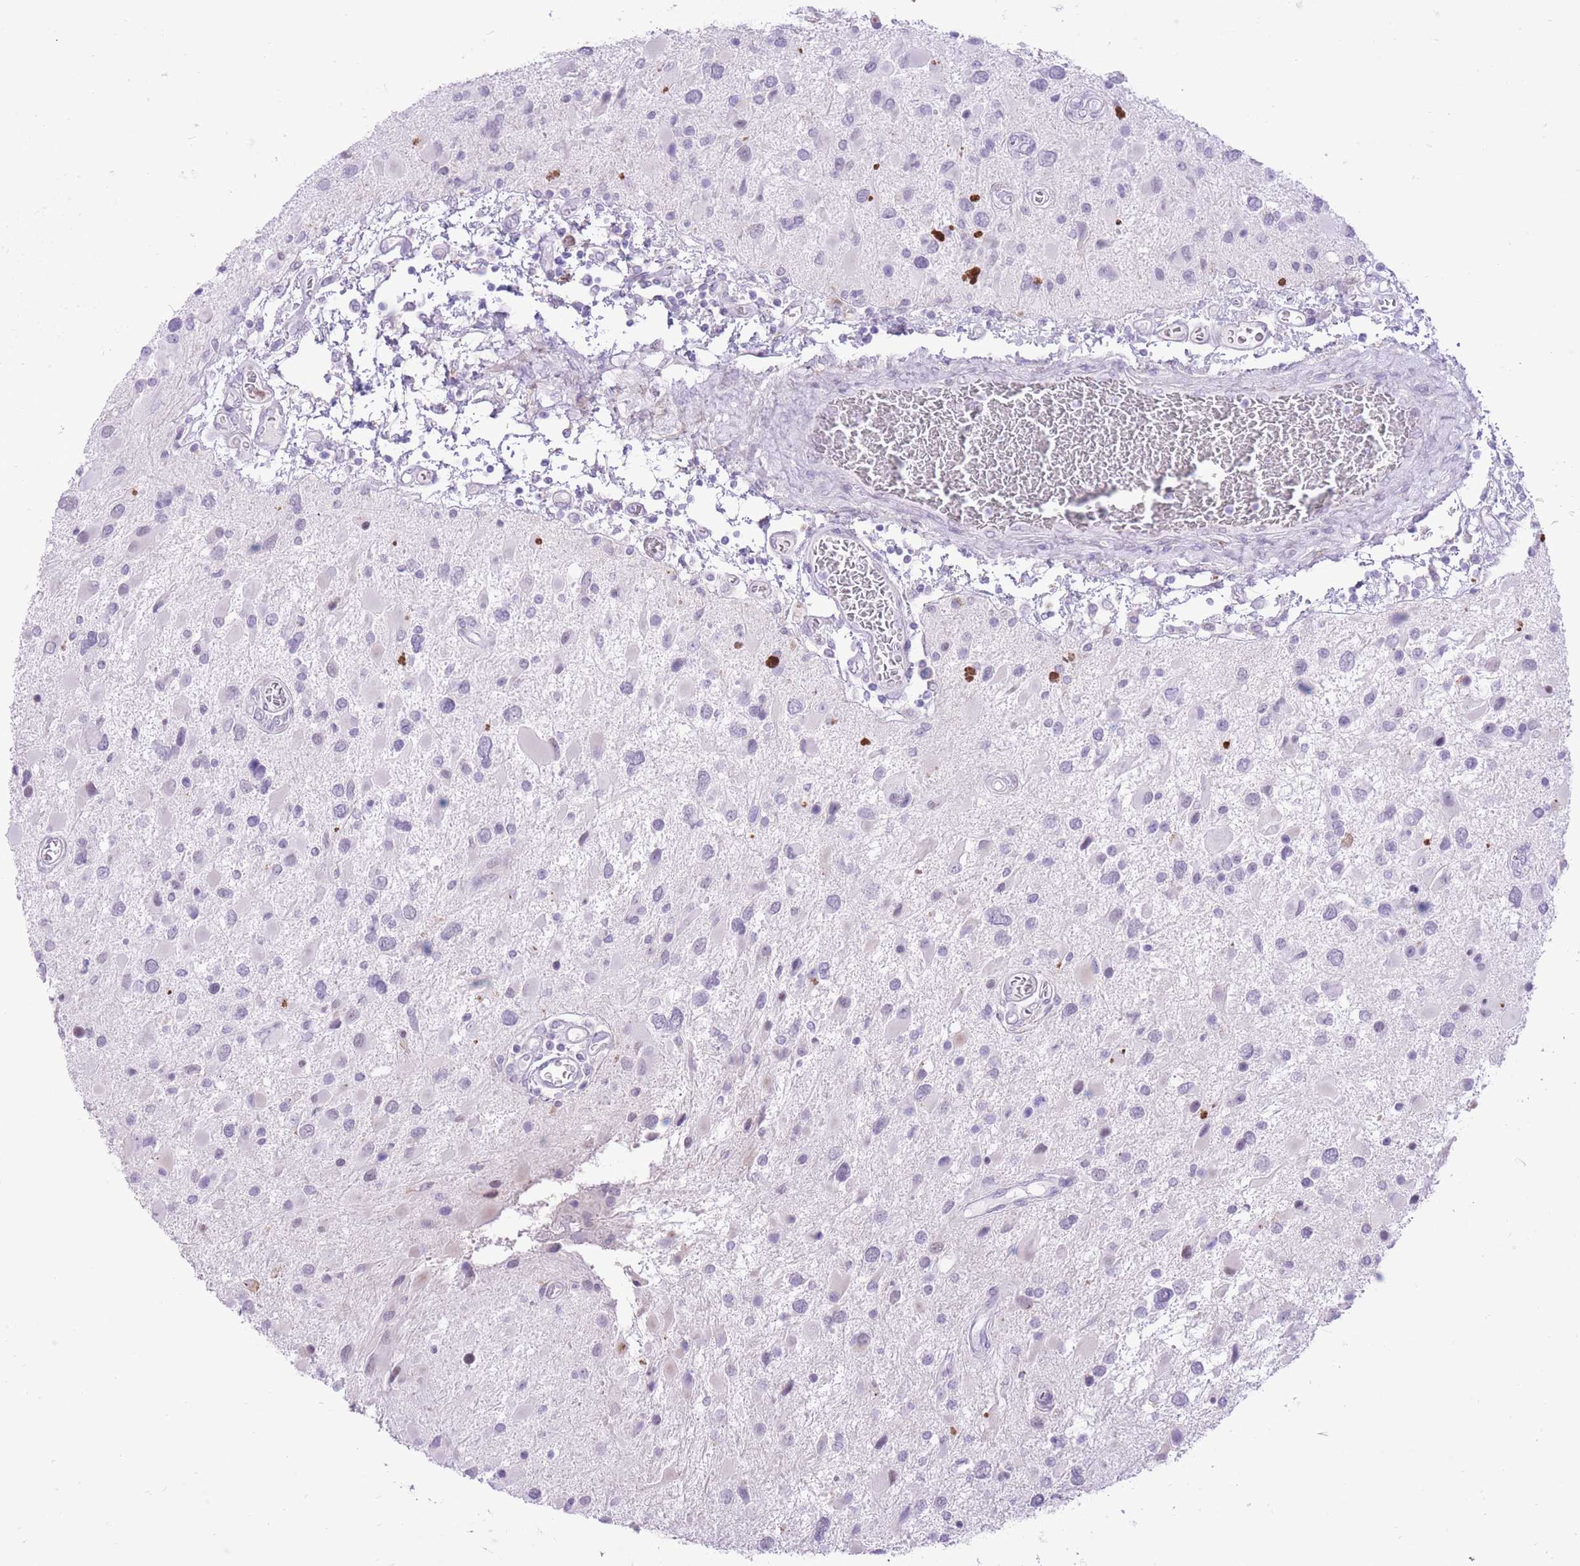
{"staining": {"intensity": "negative", "quantity": "none", "location": "none"}, "tissue": "glioma", "cell_type": "Tumor cells", "image_type": "cancer", "snomed": [{"axis": "morphology", "description": "Glioma, malignant, High grade"}, {"axis": "topography", "description": "Brain"}], "caption": "Immunohistochemistry of human malignant glioma (high-grade) reveals no staining in tumor cells. (IHC, brightfield microscopy, high magnification).", "gene": "MEIS3", "patient": {"sex": "male", "age": 53}}